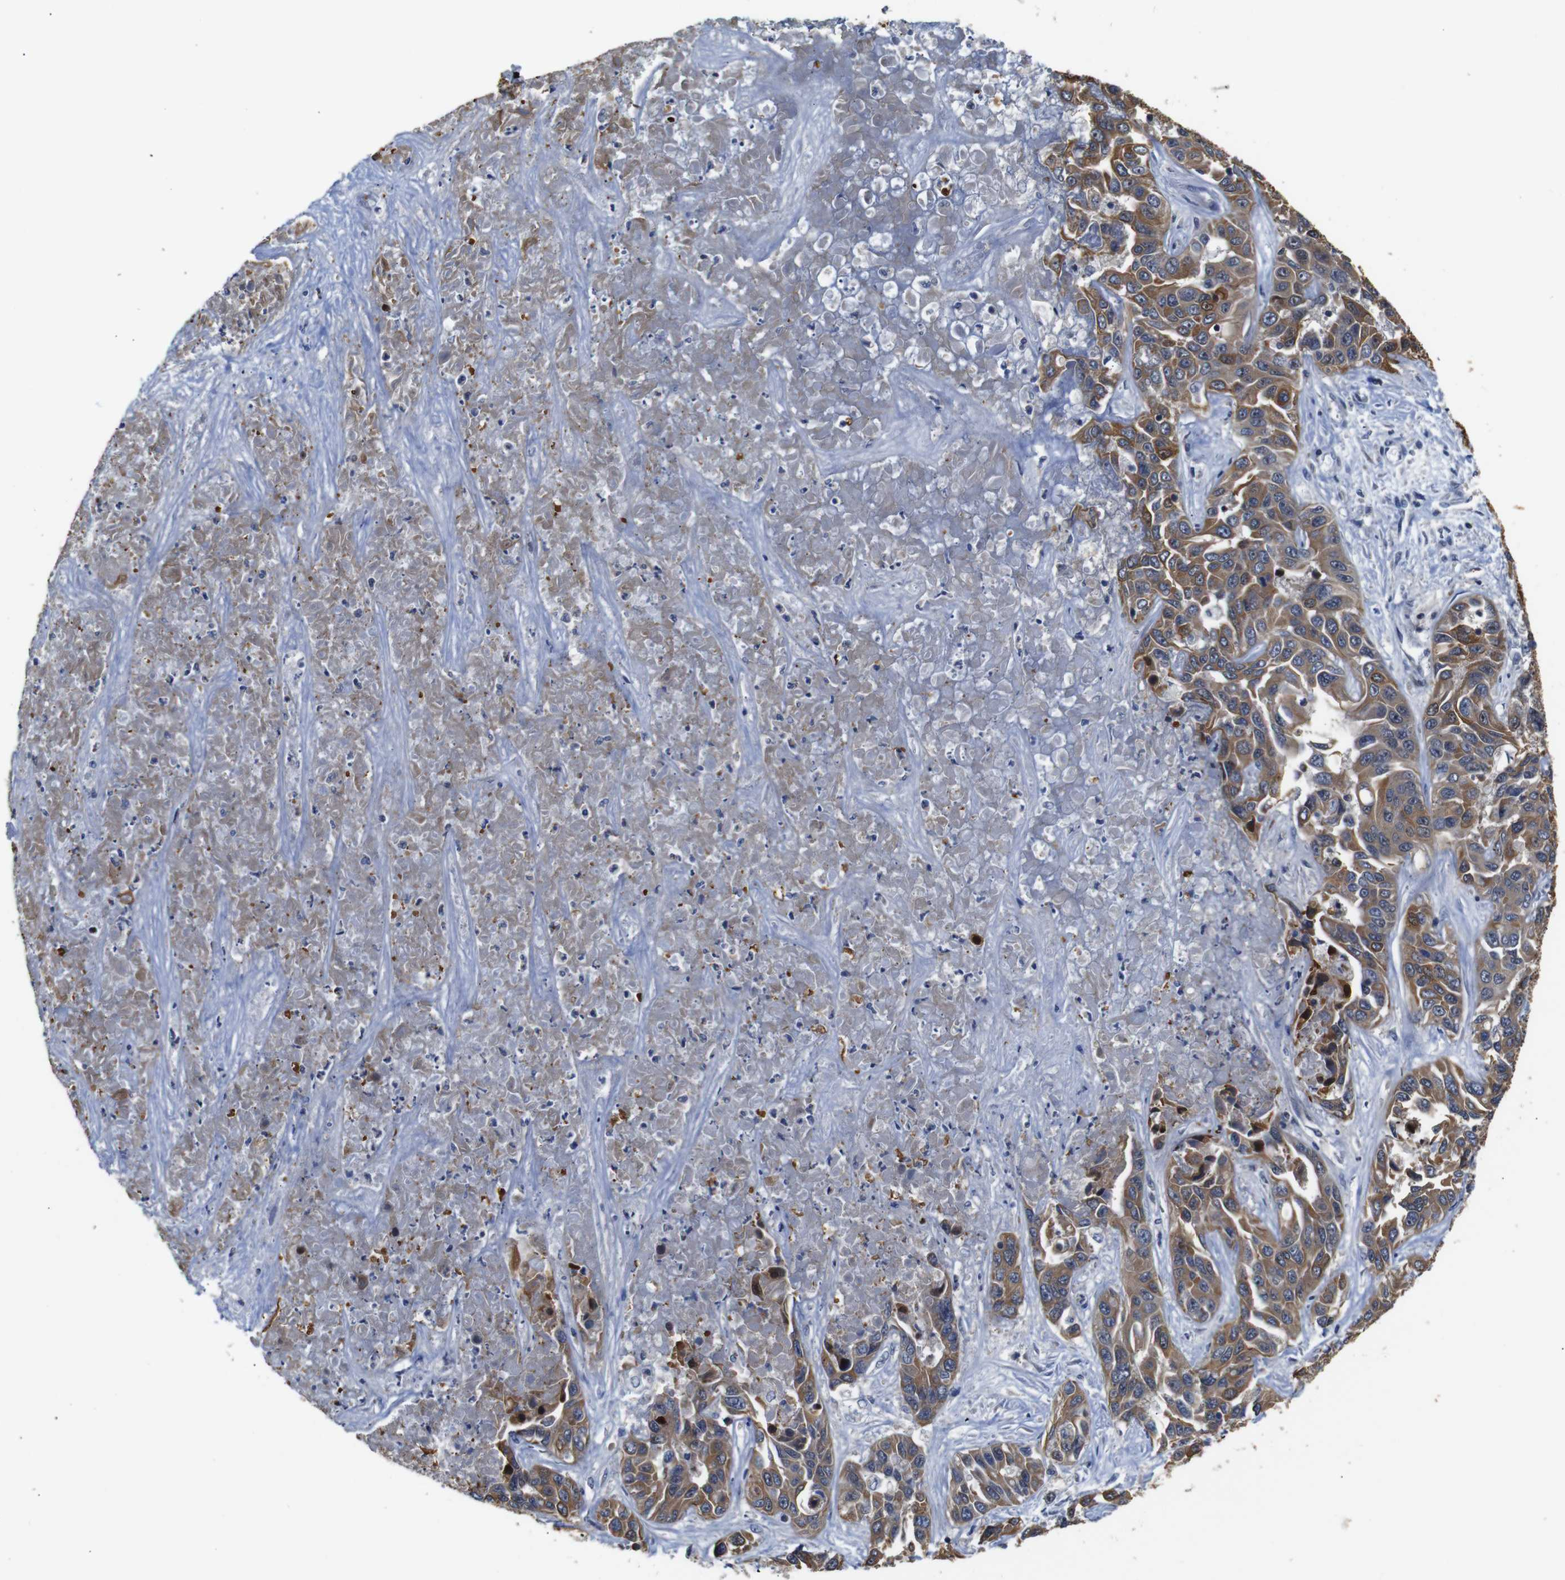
{"staining": {"intensity": "moderate", "quantity": ">75%", "location": "cytoplasmic/membranous"}, "tissue": "liver cancer", "cell_type": "Tumor cells", "image_type": "cancer", "snomed": [{"axis": "morphology", "description": "Cholangiocarcinoma"}, {"axis": "topography", "description": "Liver"}], "caption": "Liver cancer stained with immunohistochemistry exhibits moderate cytoplasmic/membranous positivity in approximately >75% of tumor cells.", "gene": "BRWD3", "patient": {"sex": "female", "age": 52}}